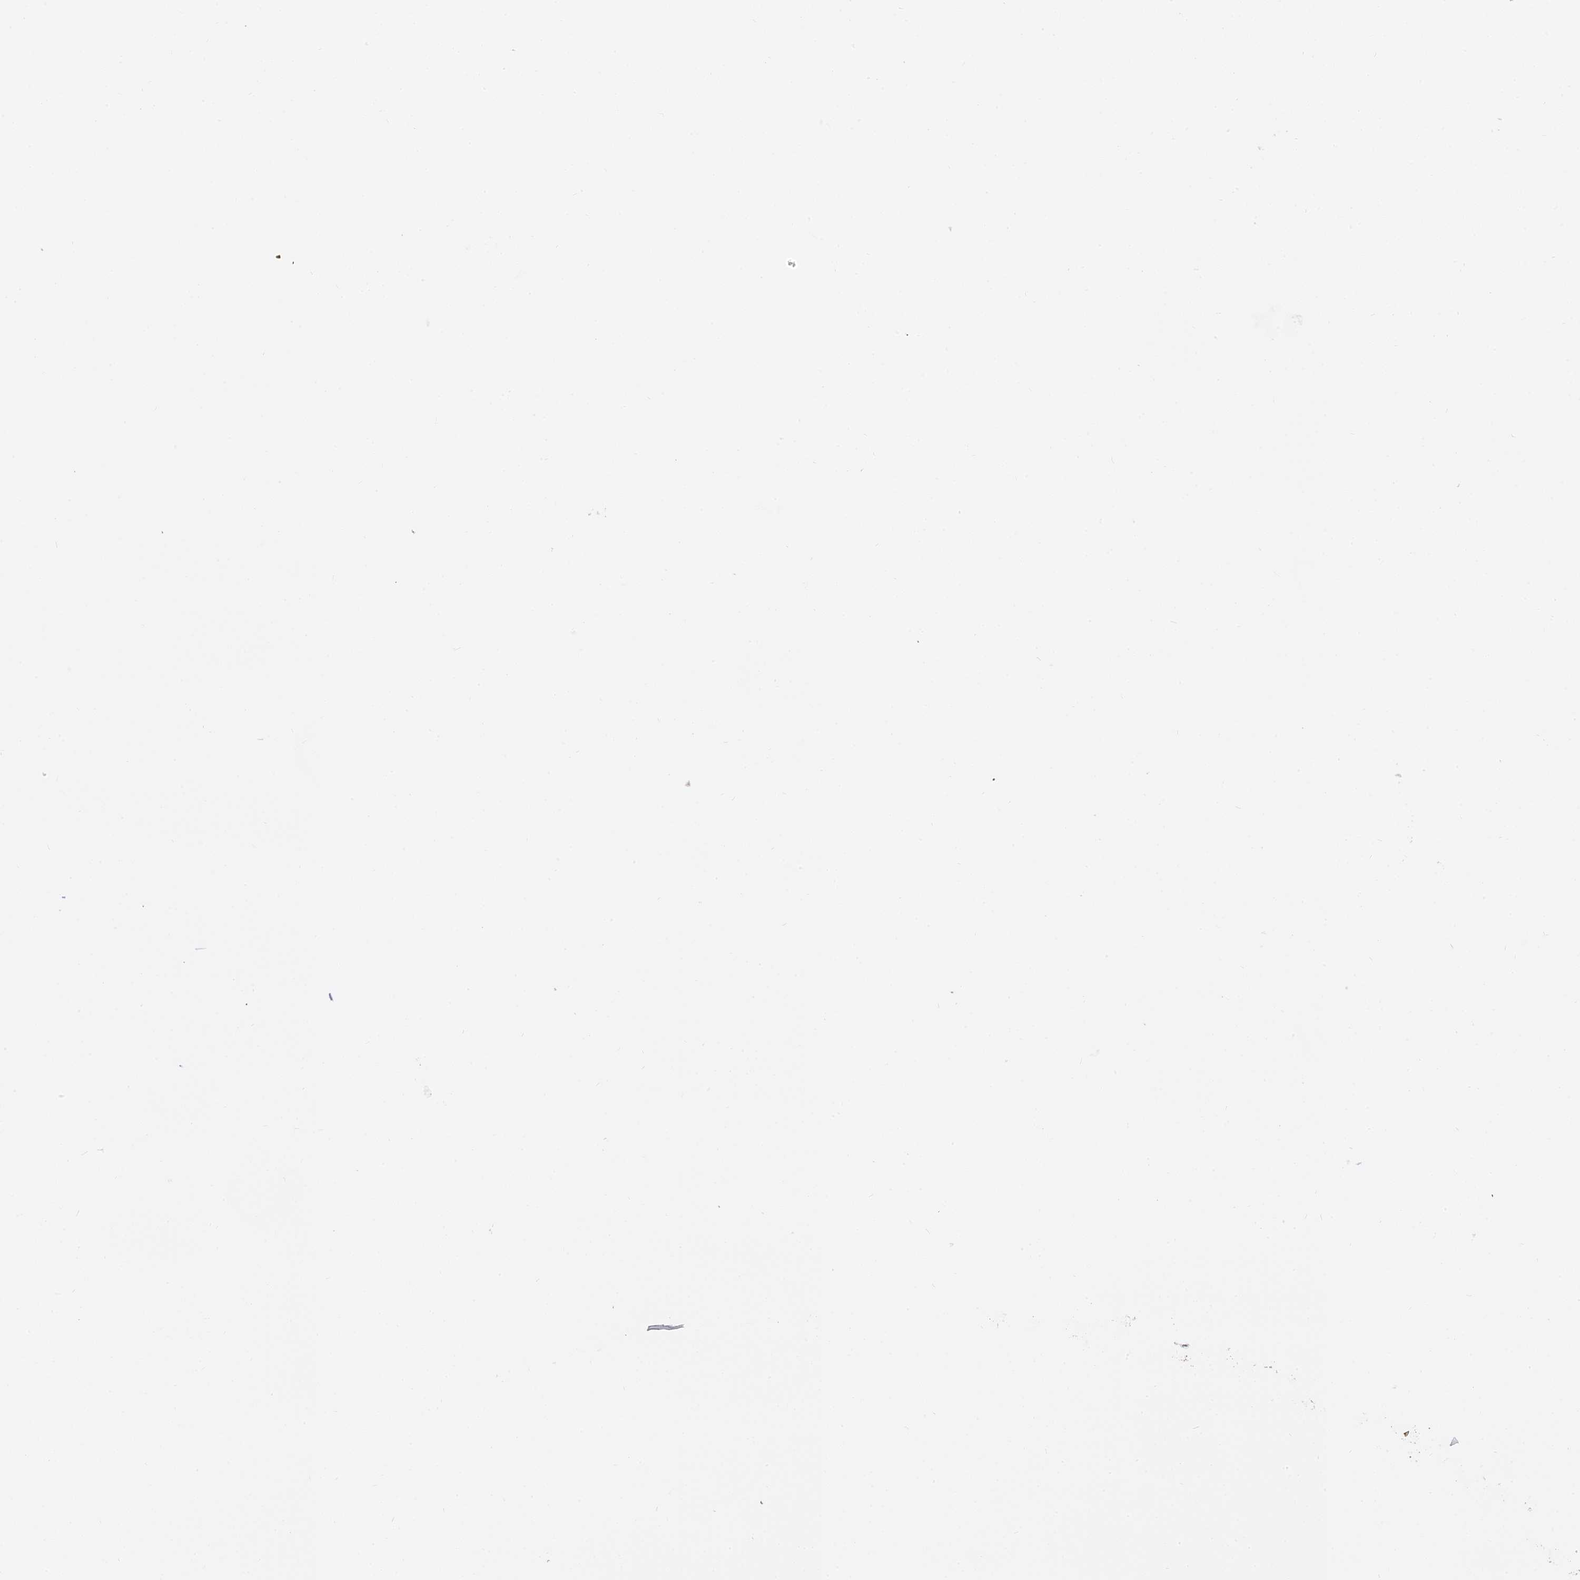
{"staining": {"intensity": "weak", "quantity": "25%-75%", "location": "cytoplasmic/membranous"}, "tissue": "prostate cancer", "cell_type": "Tumor cells", "image_type": "cancer", "snomed": [{"axis": "morphology", "description": "Adenocarcinoma, Low grade"}, {"axis": "topography", "description": "Prostate"}], "caption": "IHC of human prostate cancer (adenocarcinoma (low-grade)) demonstrates low levels of weak cytoplasmic/membranous expression in approximately 25%-75% of tumor cells.", "gene": "IL4I1", "patient": {"sex": "male", "age": 74}}